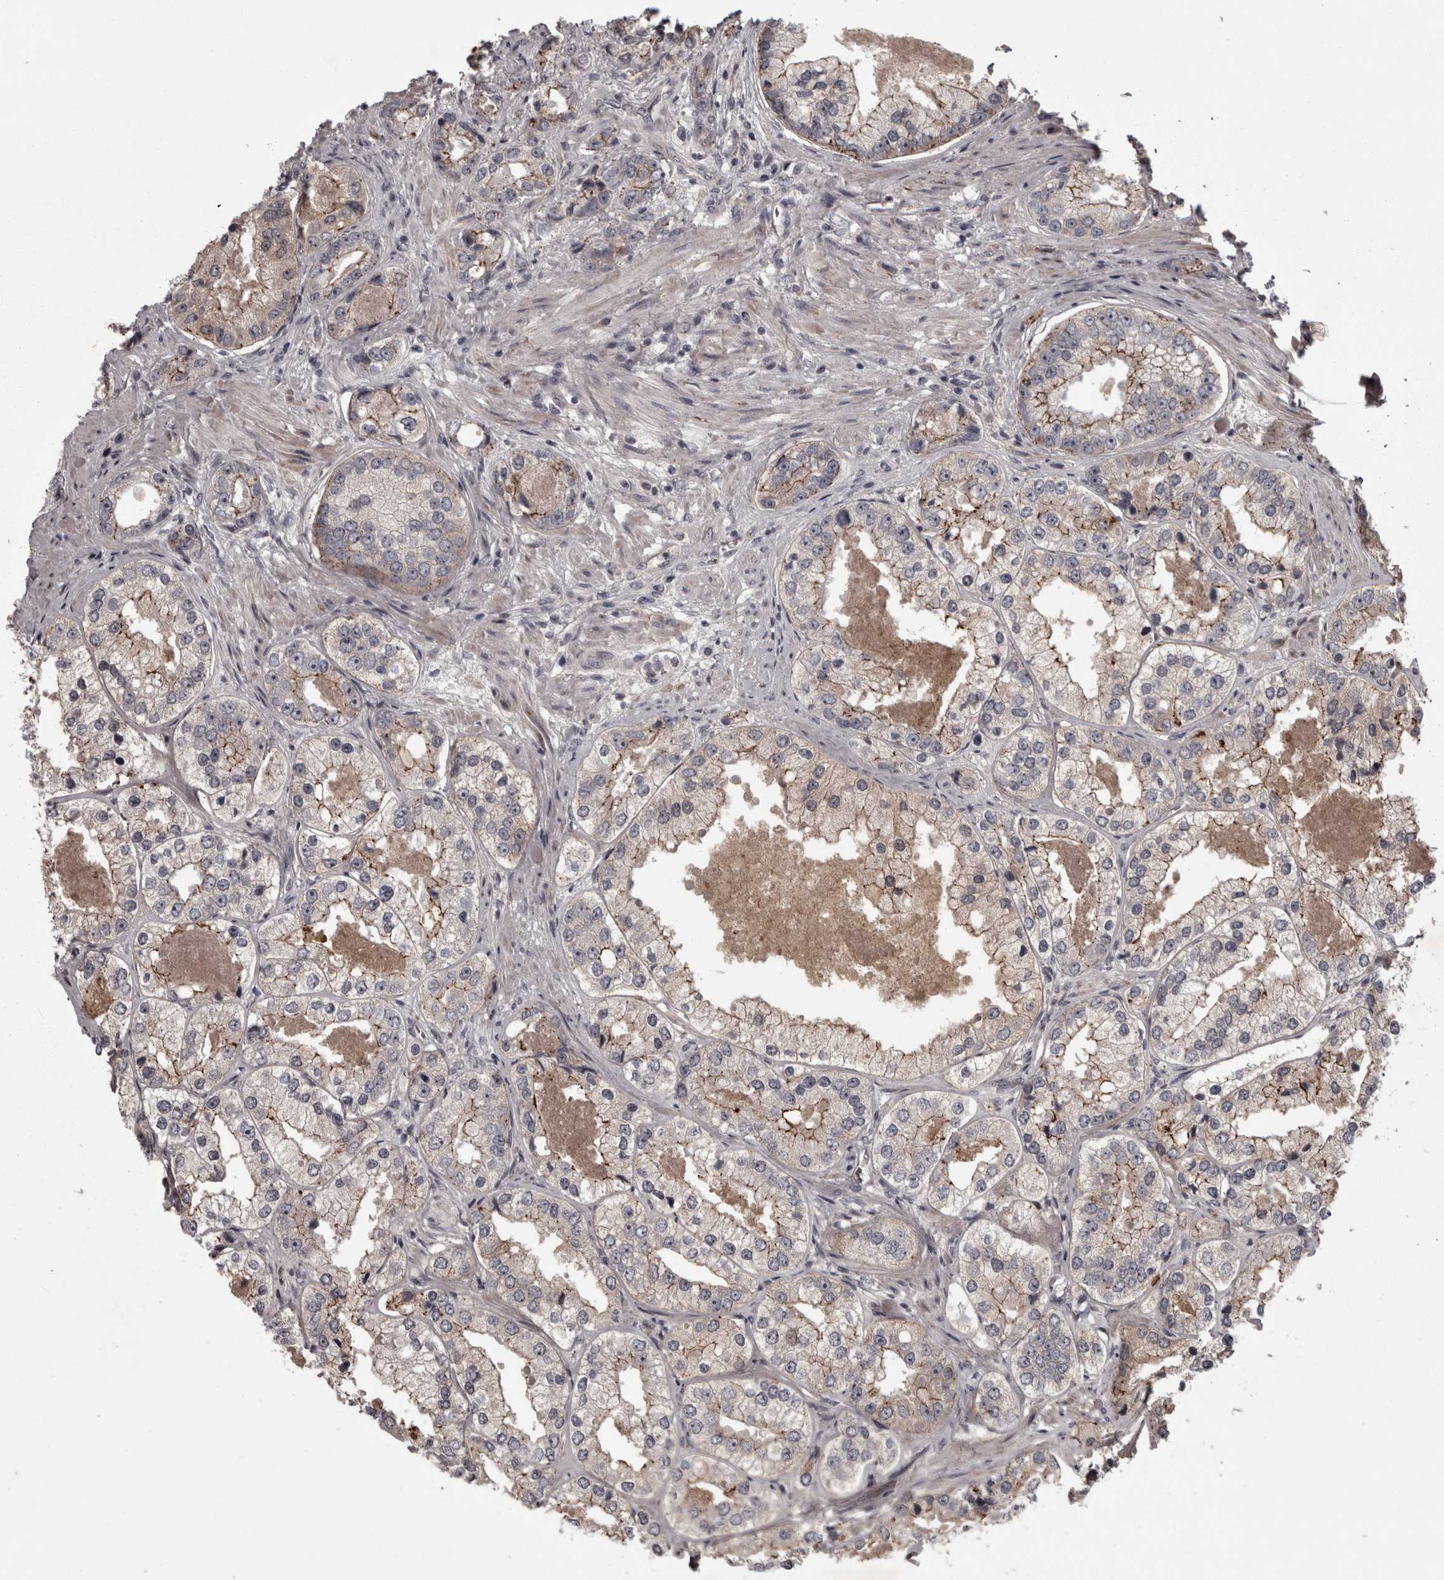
{"staining": {"intensity": "weak", "quantity": "25%-75%", "location": "cytoplasmic/membranous"}, "tissue": "prostate cancer", "cell_type": "Tumor cells", "image_type": "cancer", "snomed": [{"axis": "morphology", "description": "Adenocarcinoma, High grade"}, {"axis": "topography", "description": "Prostate"}], "caption": "A high-resolution histopathology image shows immunohistochemistry (IHC) staining of prostate cancer (adenocarcinoma (high-grade)), which exhibits weak cytoplasmic/membranous positivity in about 25%-75% of tumor cells.", "gene": "PCDH17", "patient": {"sex": "male", "age": 61}}